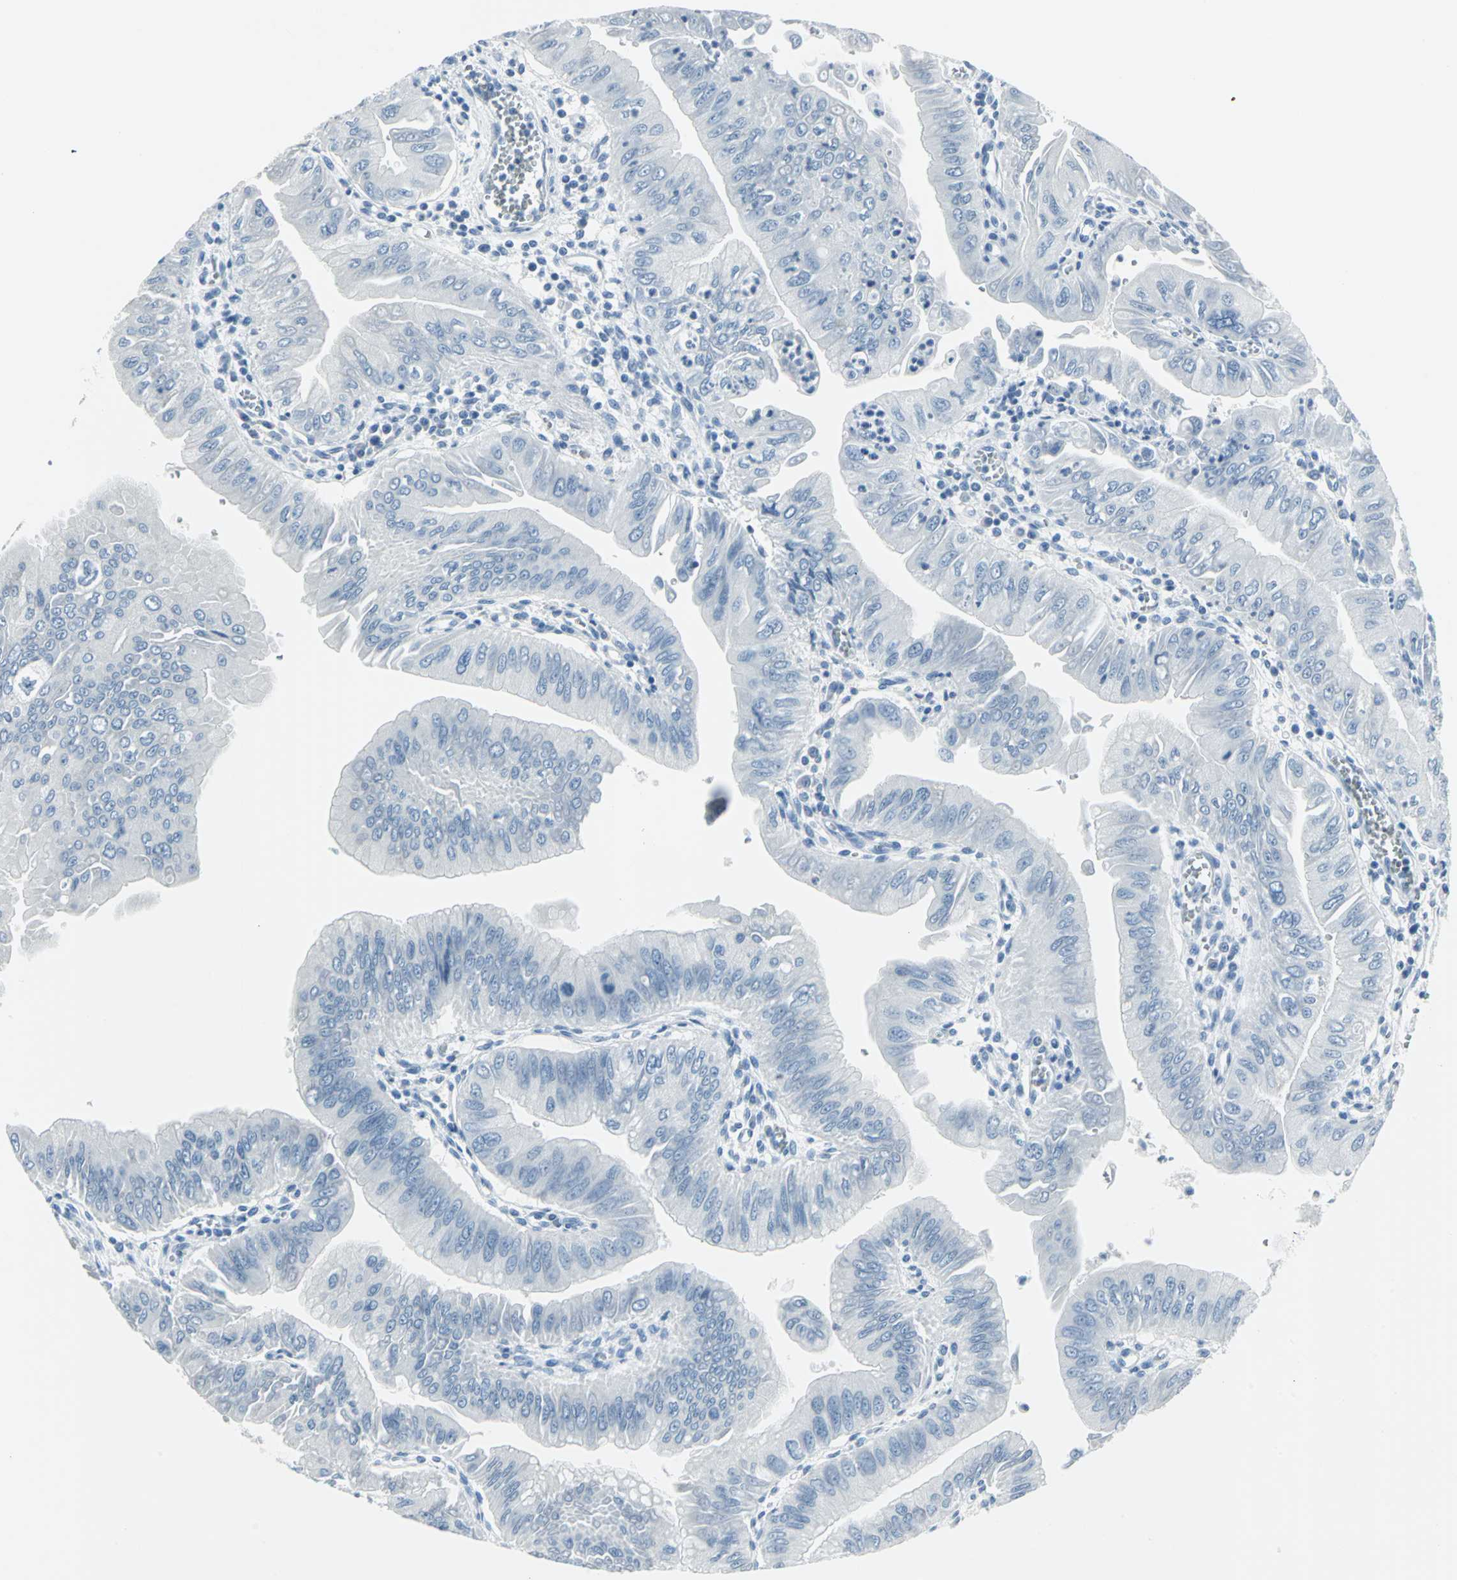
{"staining": {"intensity": "negative", "quantity": "none", "location": "none"}, "tissue": "pancreatic cancer", "cell_type": "Tumor cells", "image_type": "cancer", "snomed": [{"axis": "morphology", "description": "Normal tissue, NOS"}, {"axis": "topography", "description": "Lymph node"}], "caption": "Immunohistochemical staining of pancreatic cancer demonstrates no significant expression in tumor cells.", "gene": "DNAI2", "patient": {"sex": "male", "age": 50}}